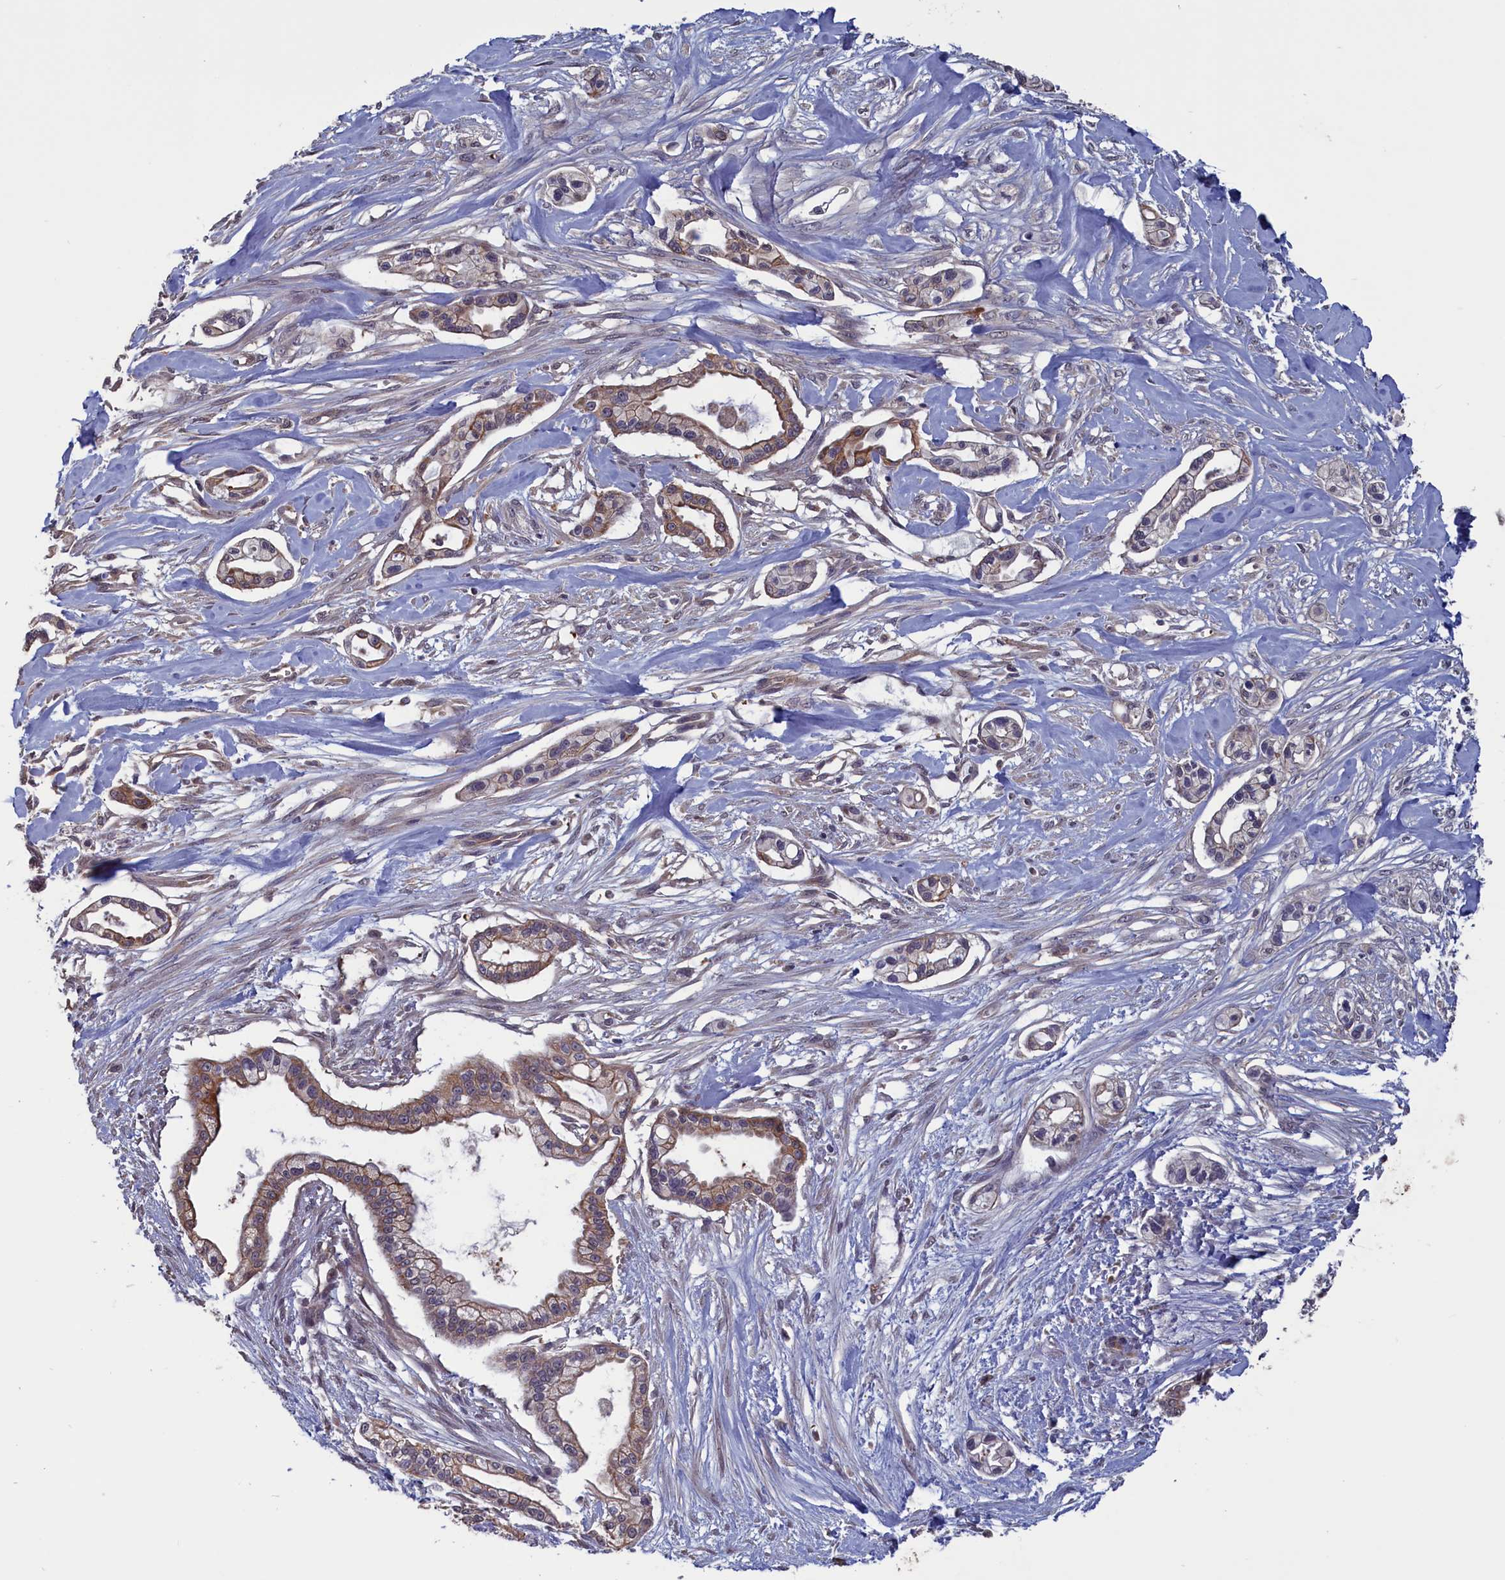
{"staining": {"intensity": "moderate", "quantity": "<25%", "location": "cytoplasmic/membranous"}, "tissue": "pancreatic cancer", "cell_type": "Tumor cells", "image_type": "cancer", "snomed": [{"axis": "morphology", "description": "Adenocarcinoma, NOS"}, {"axis": "topography", "description": "Pancreas"}], "caption": "Brown immunohistochemical staining in pancreatic cancer (adenocarcinoma) demonstrates moderate cytoplasmic/membranous staining in about <25% of tumor cells. The staining was performed using DAB to visualize the protein expression in brown, while the nuclei were stained in blue with hematoxylin (Magnification: 20x).", "gene": "CACTIN", "patient": {"sex": "male", "age": 68}}